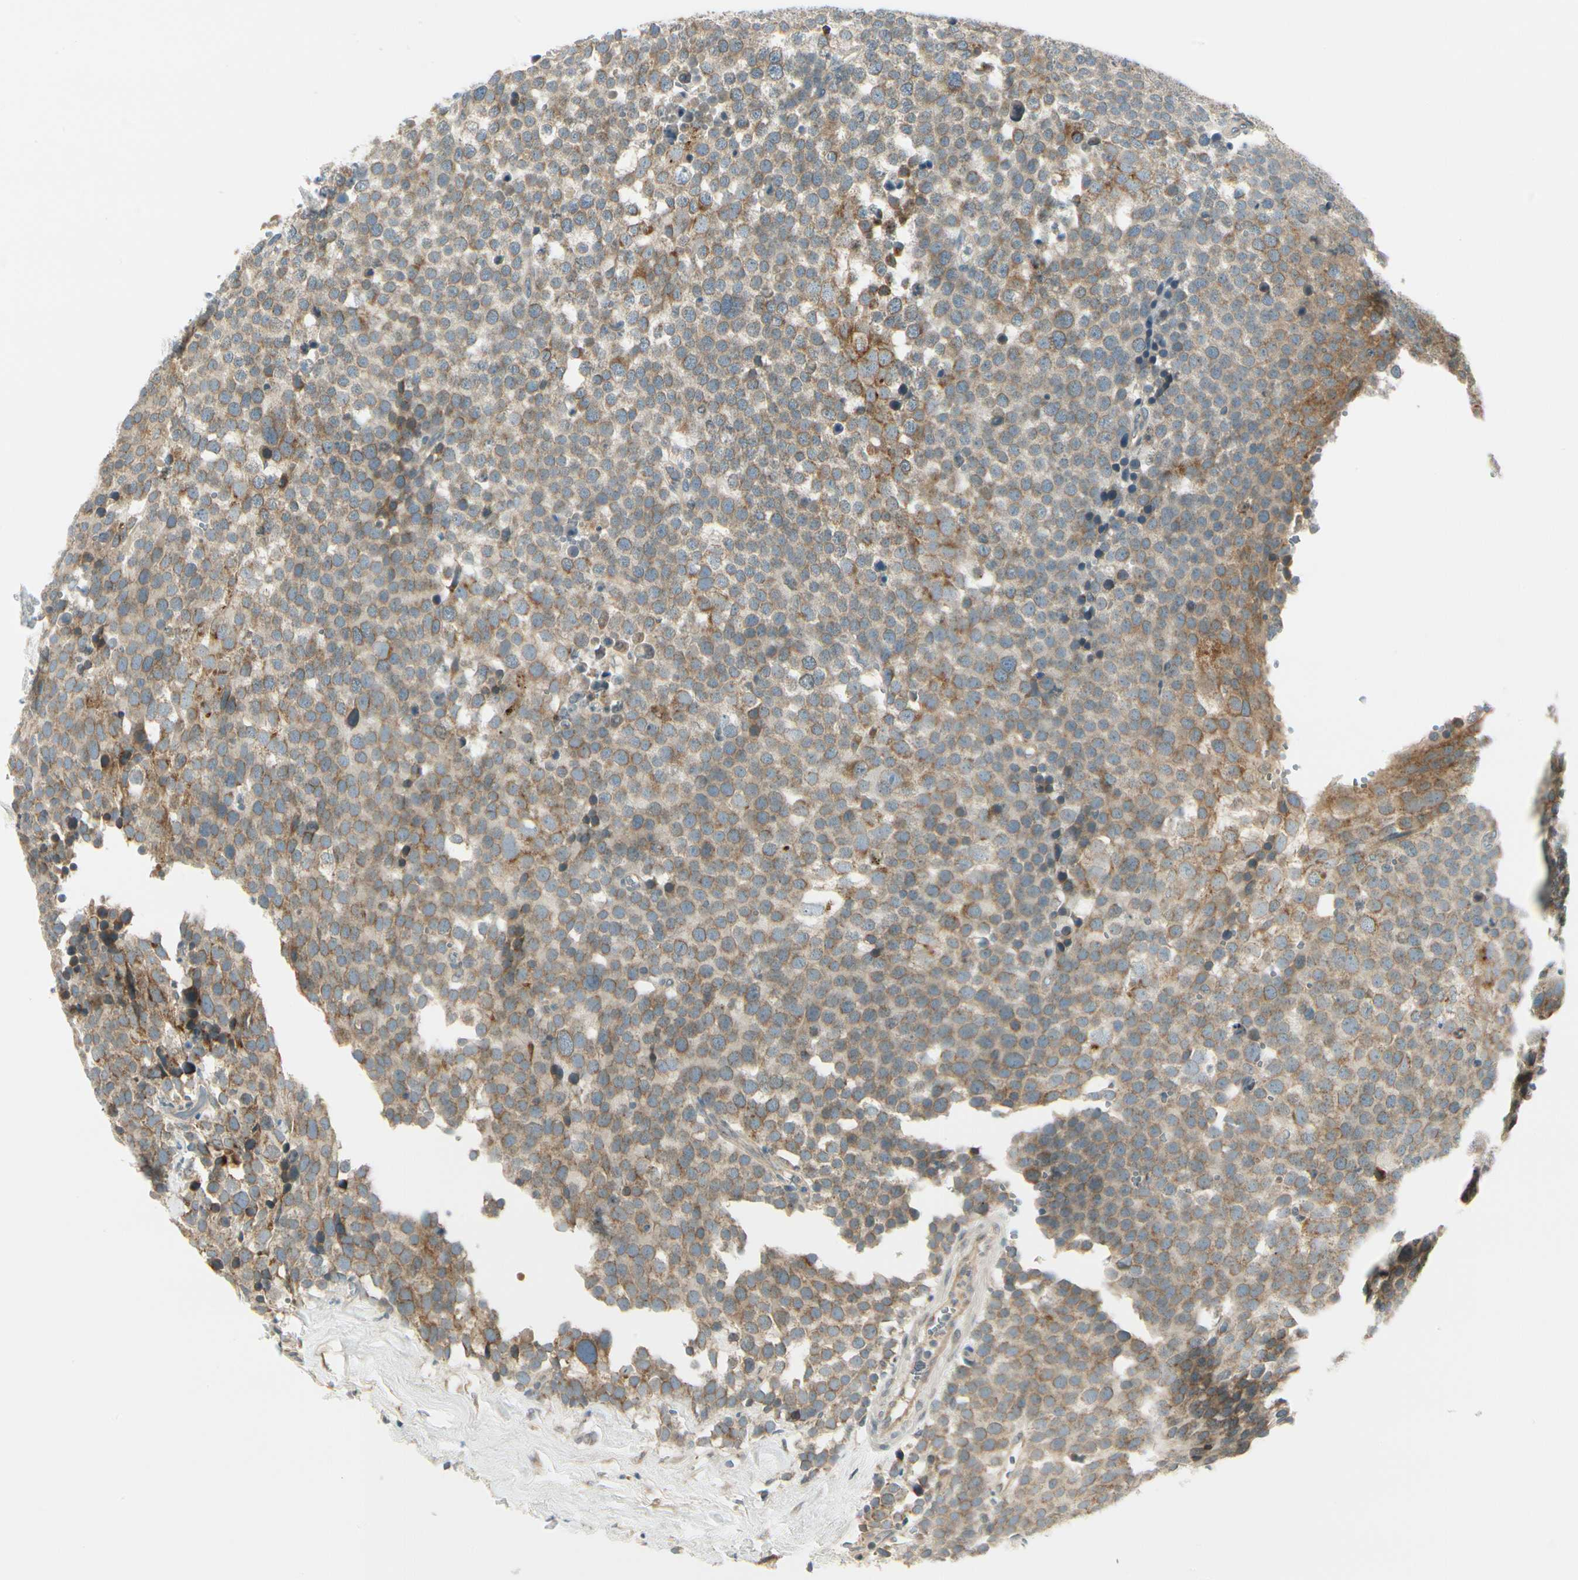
{"staining": {"intensity": "moderate", "quantity": ">75%", "location": "cytoplasmic/membranous"}, "tissue": "testis cancer", "cell_type": "Tumor cells", "image_type": "cancer", "snomed": [{"axis": "morphology", "description": "Seminoma, NOS"}, {"axis": "topography", "description": "Testis"}], "caption": "Human seminoma (testis) stained with a protein marker shows moderate staining in tumor cells.", "gene": "BNIP1", "patient": {"sex": "male", "age": 71}}